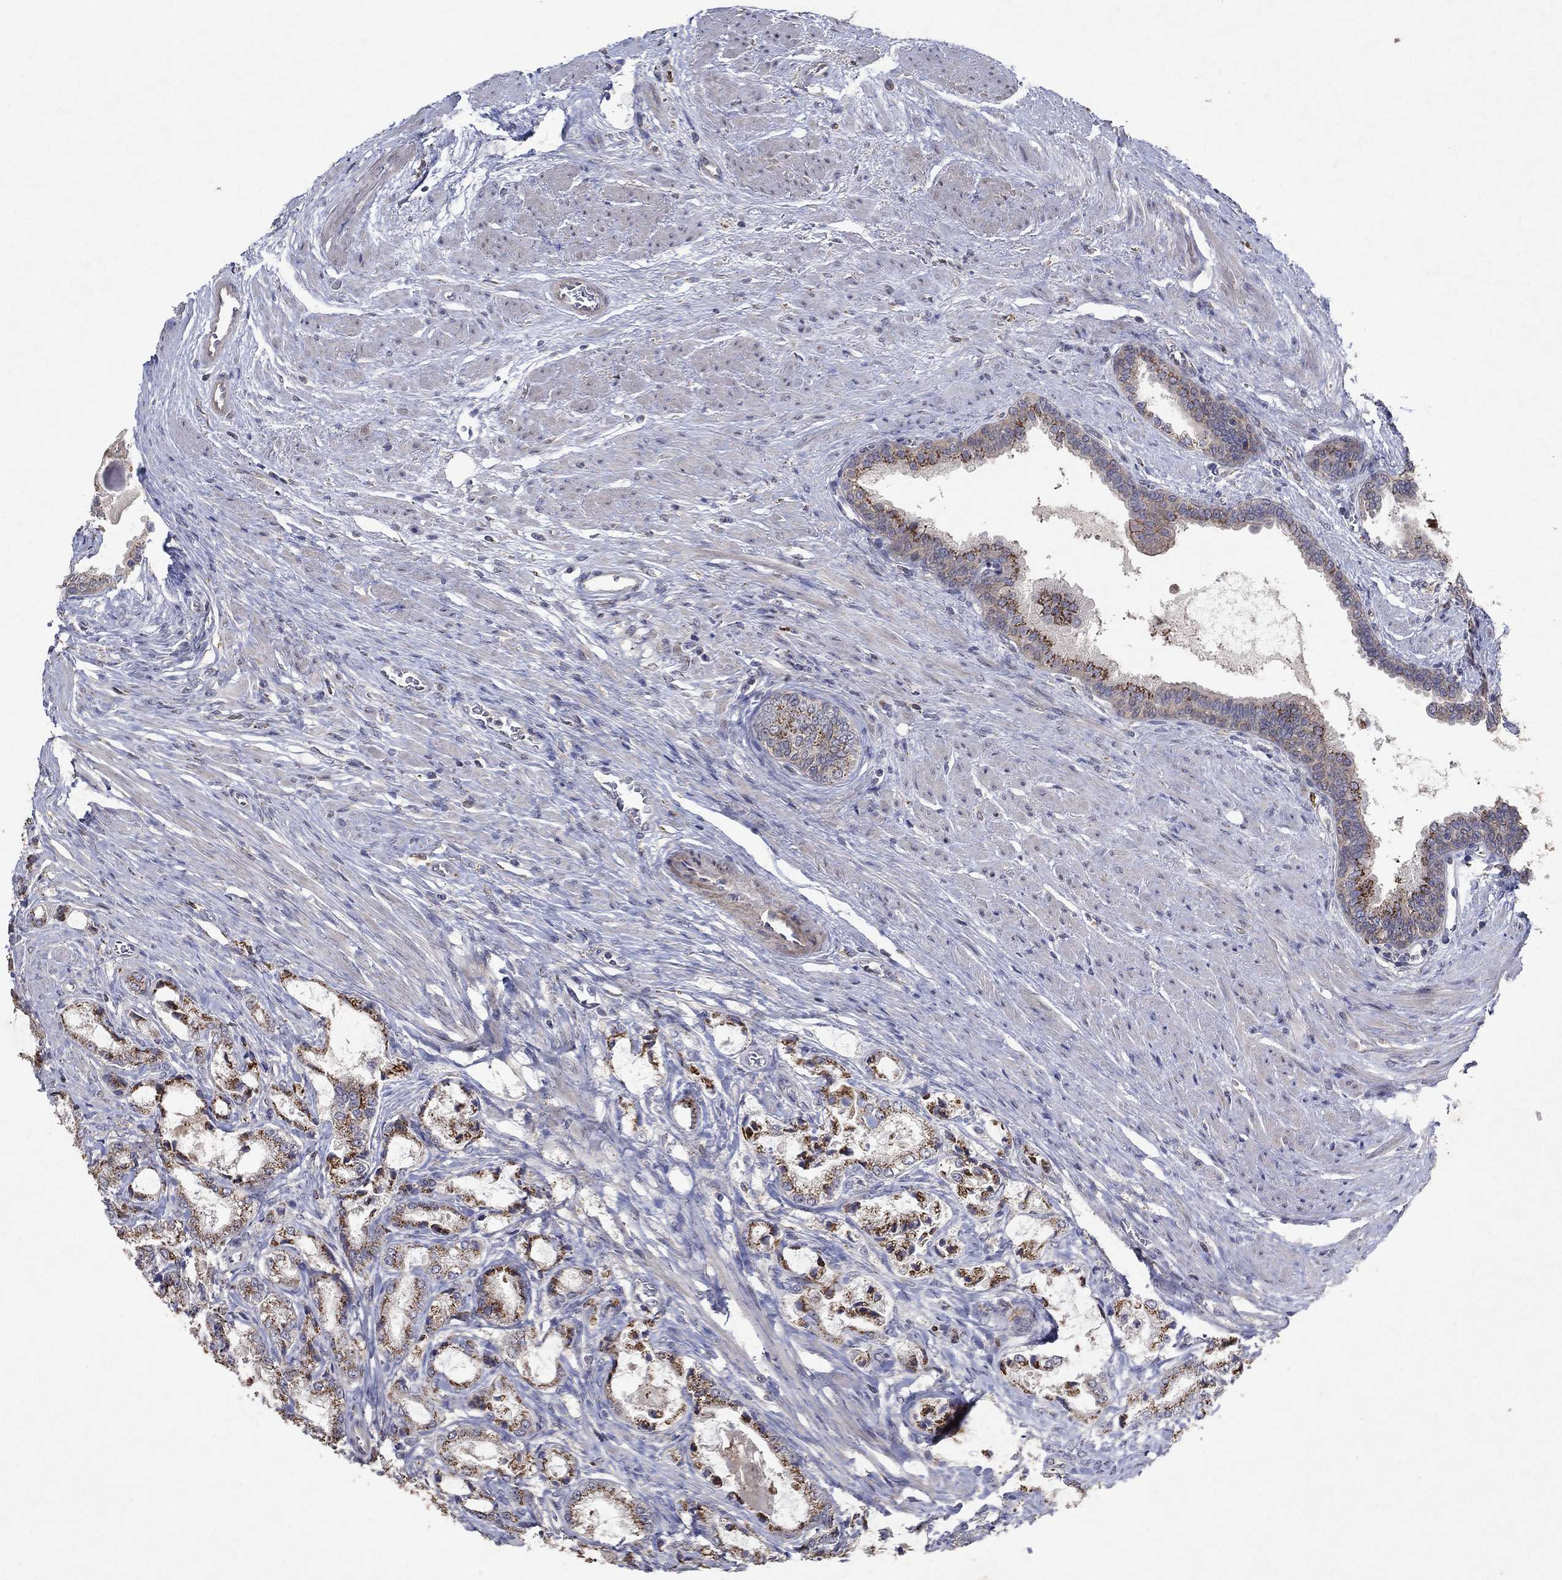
{"staining": {"intensity": "strong", "quantity": ">75%", "location": "cytoplasmic/membranous"}, "tissue": "prostate cancer", "cell_type": "Tumor cells", "image_type": "cancer", "snomed": [{"axis": "morphology", "description": "Adenocarcinoma, NOS"}, {"axis": "topography", "description": "Prostate and seminal vesicle, NOS"}, {"axis": "topography", "description": "Prostate"}], "caption": "Tumor cells display high levels of strong cytoplasmic/membranous staining in approximately >75% of cells in prostate adenocarcinoma.", "gene": "FRG1", "patient": {"sex": "male", "age": 62}}